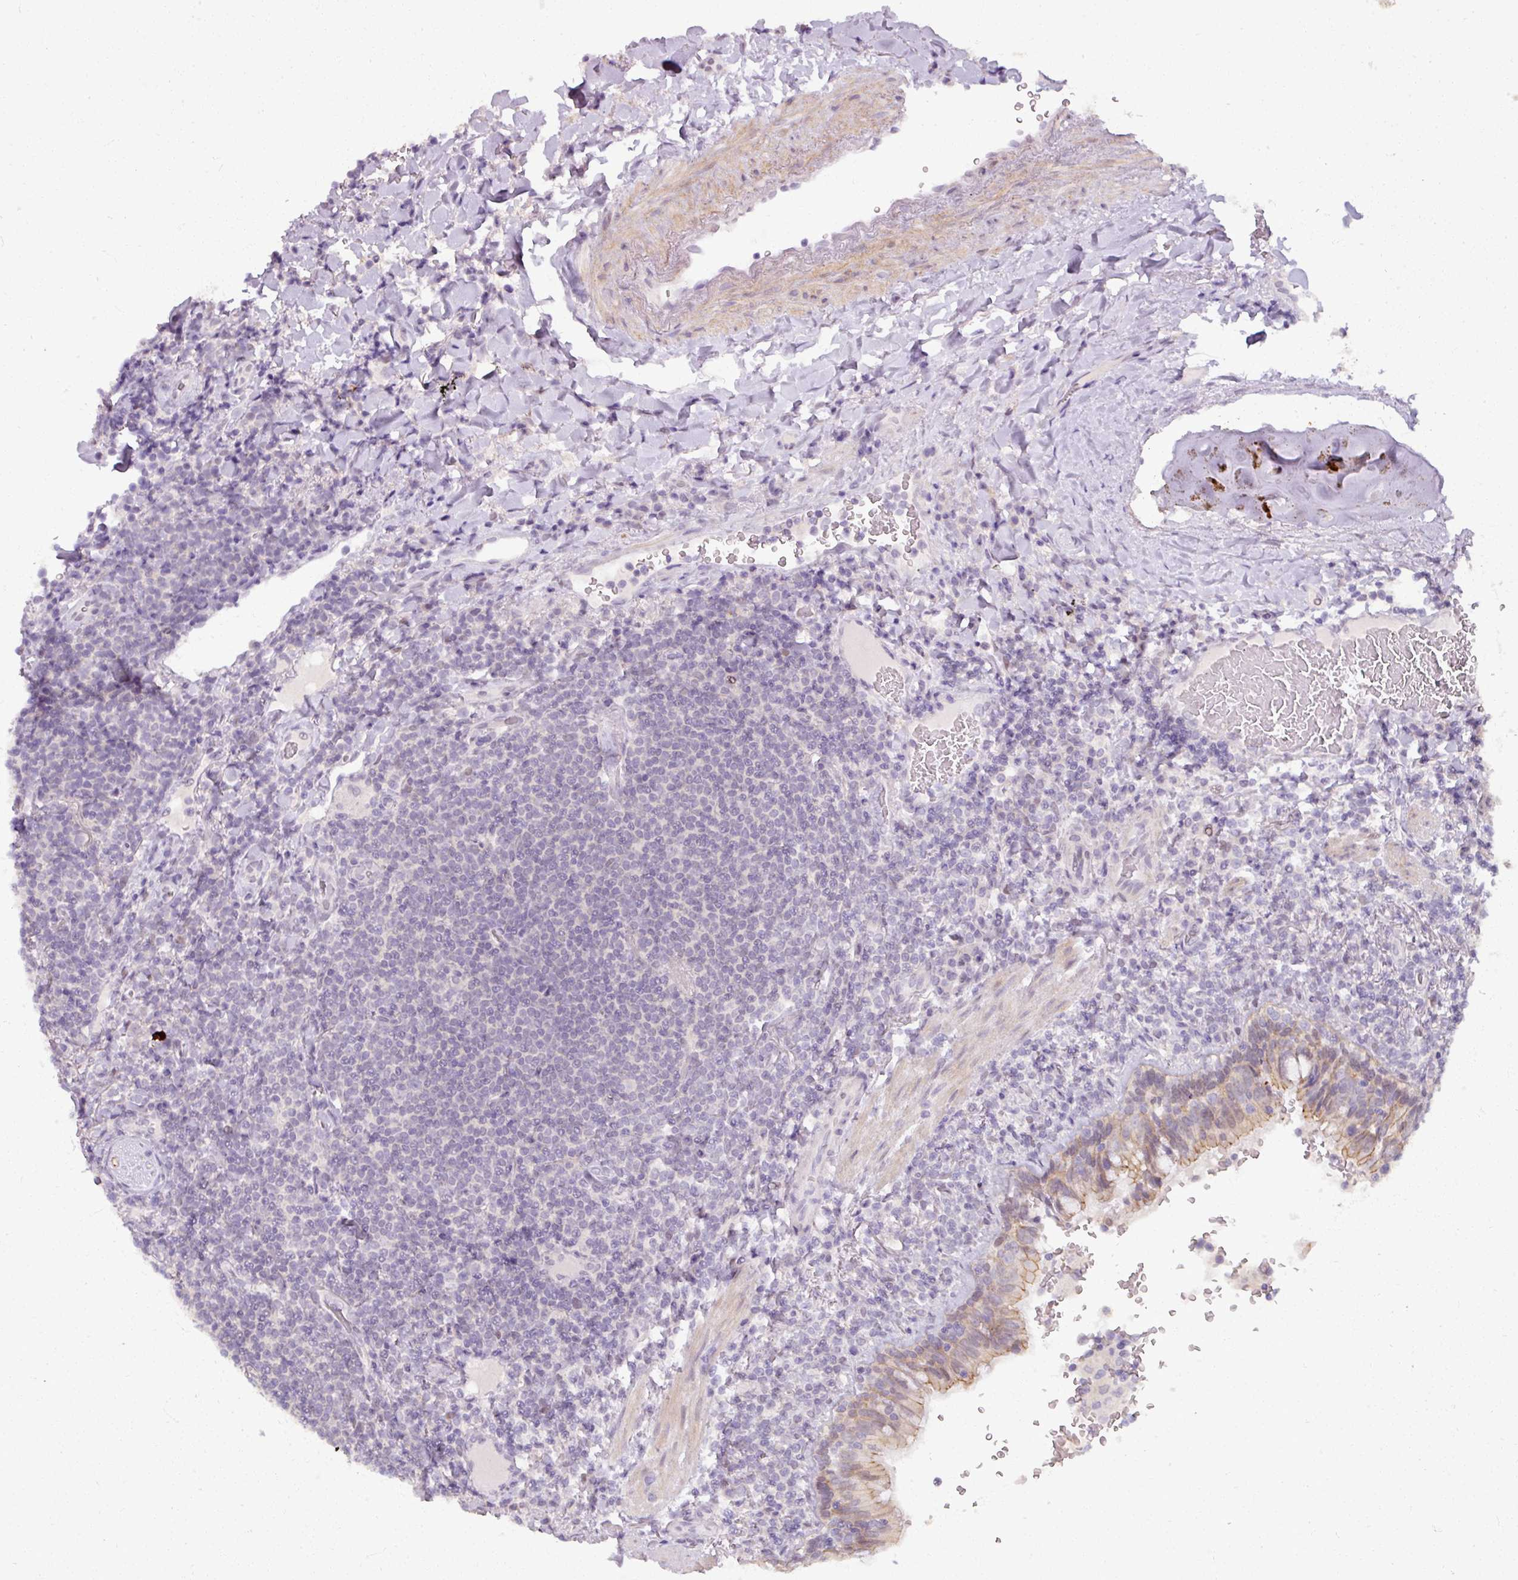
{"staining": {"intensity": "negative", "quantity": "none", "location": "none"}, "tissue": "lymphoma", "cell_type": "Tumor cells", "image_type": "cancer", "snomed": [{"axis": "morphology", "description": "Malignant lymphoma, non-Hodgkin's type, Low grade"}, {"axis": "topography", "description": "Lung"}], "caption": "DAB immunohistochemical staining of human lymphoma reveals no significant staining in tumor cells.", "gene": "PNMA6A", "patient": {"sex": "female", "age": 71}}